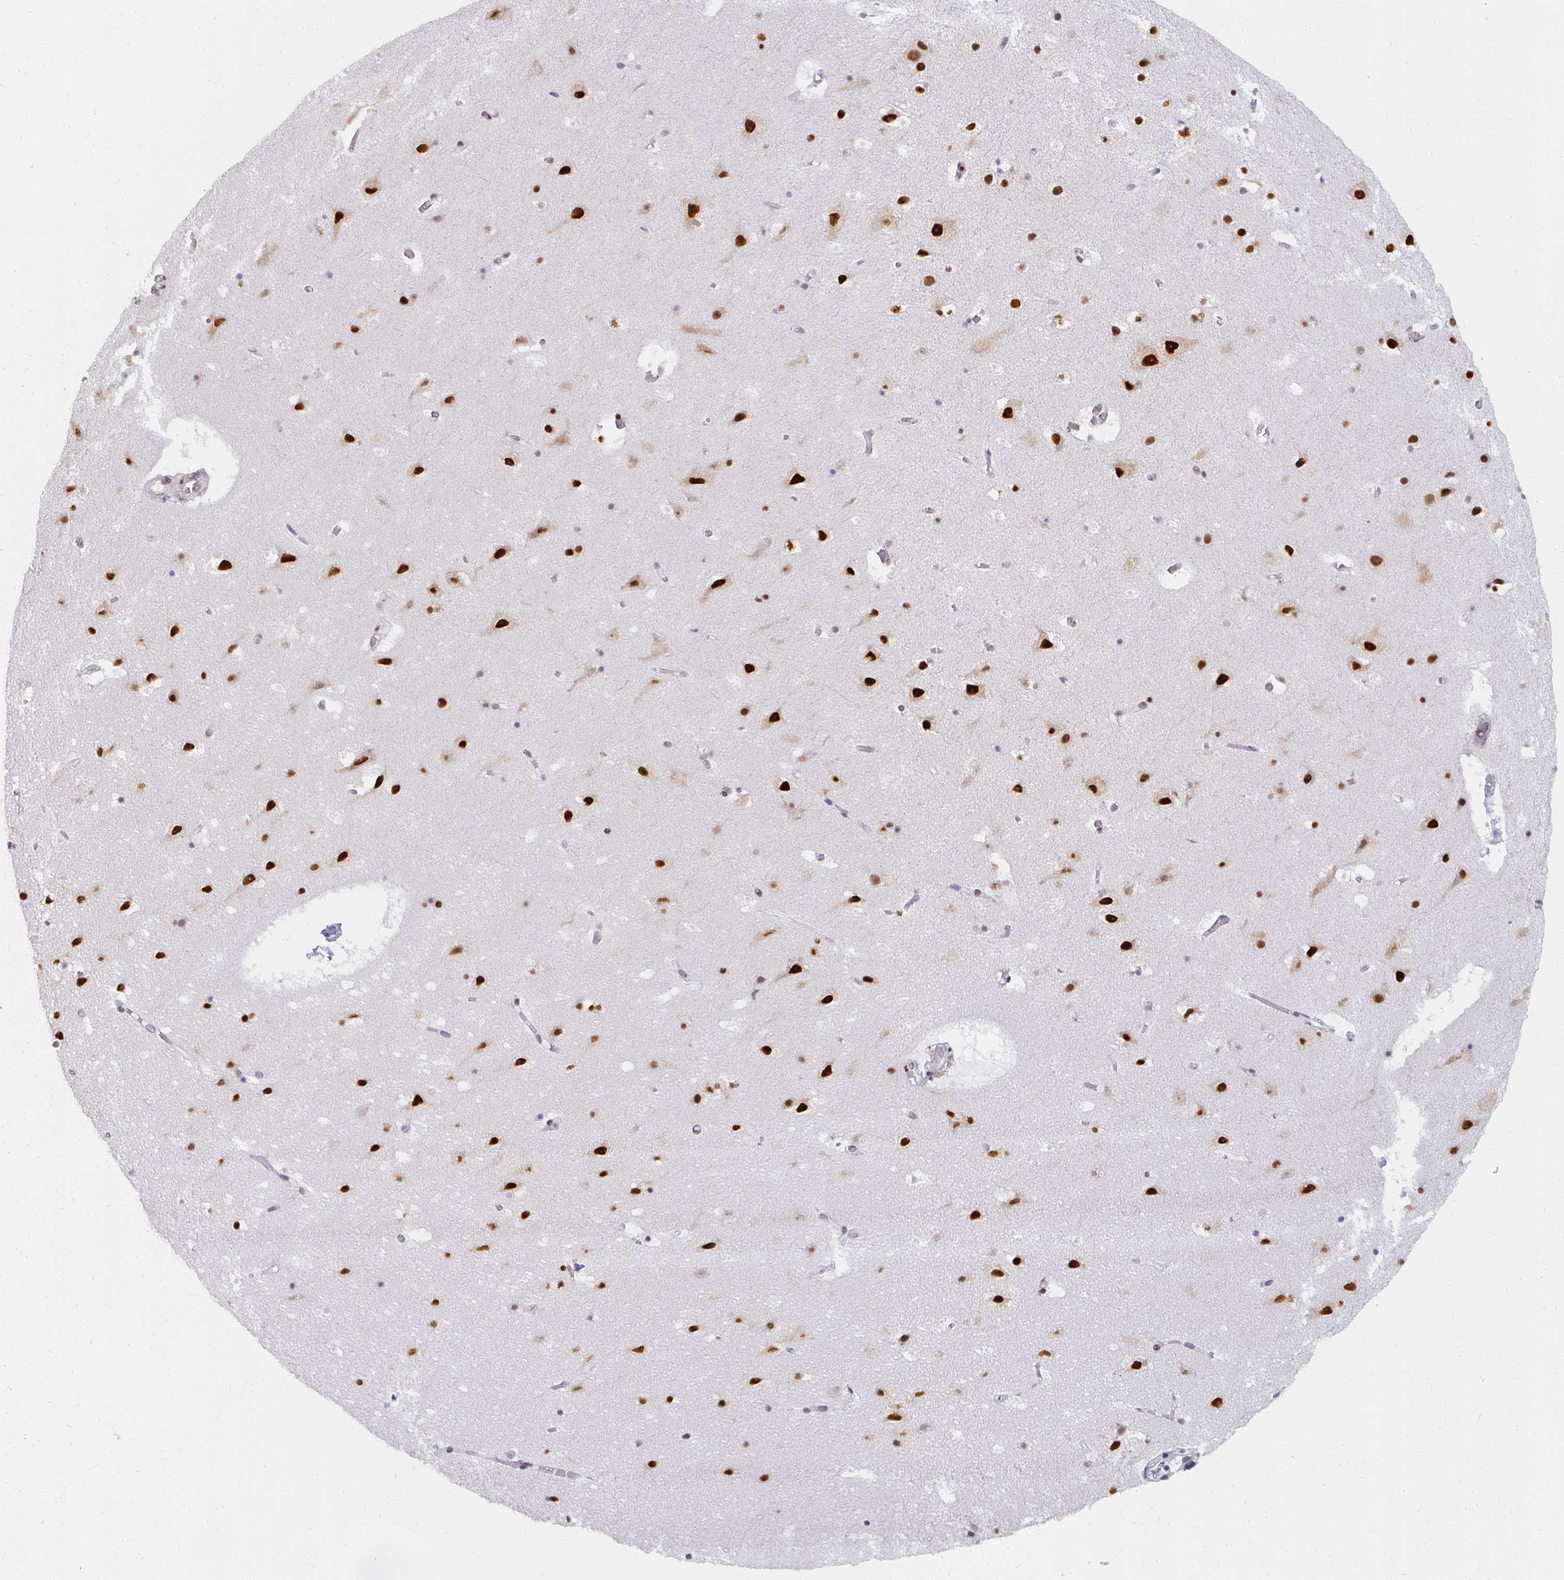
{"staining": {"intensity": "negative", "quantity": "none", "location": "none"}, "tissue": "cerebral cortex", "cell_type": "Endothelial cells", "image_type": "normal", "snomed": [{"axis": "morphology", "description": "Normal tissue, NOS"}, {"axis": "topography", "description": "Cerebral cortex"}], "caption": "Unremarkable cerebral cortex was stained to show a protein in brown. There is no significant expression in endothelial cells. (DAB (3,3'-diaminobenzidine) IHC, high magnification).", "gene": "SYNCRIP", "patient": {"sex": "female", "age": 42}}